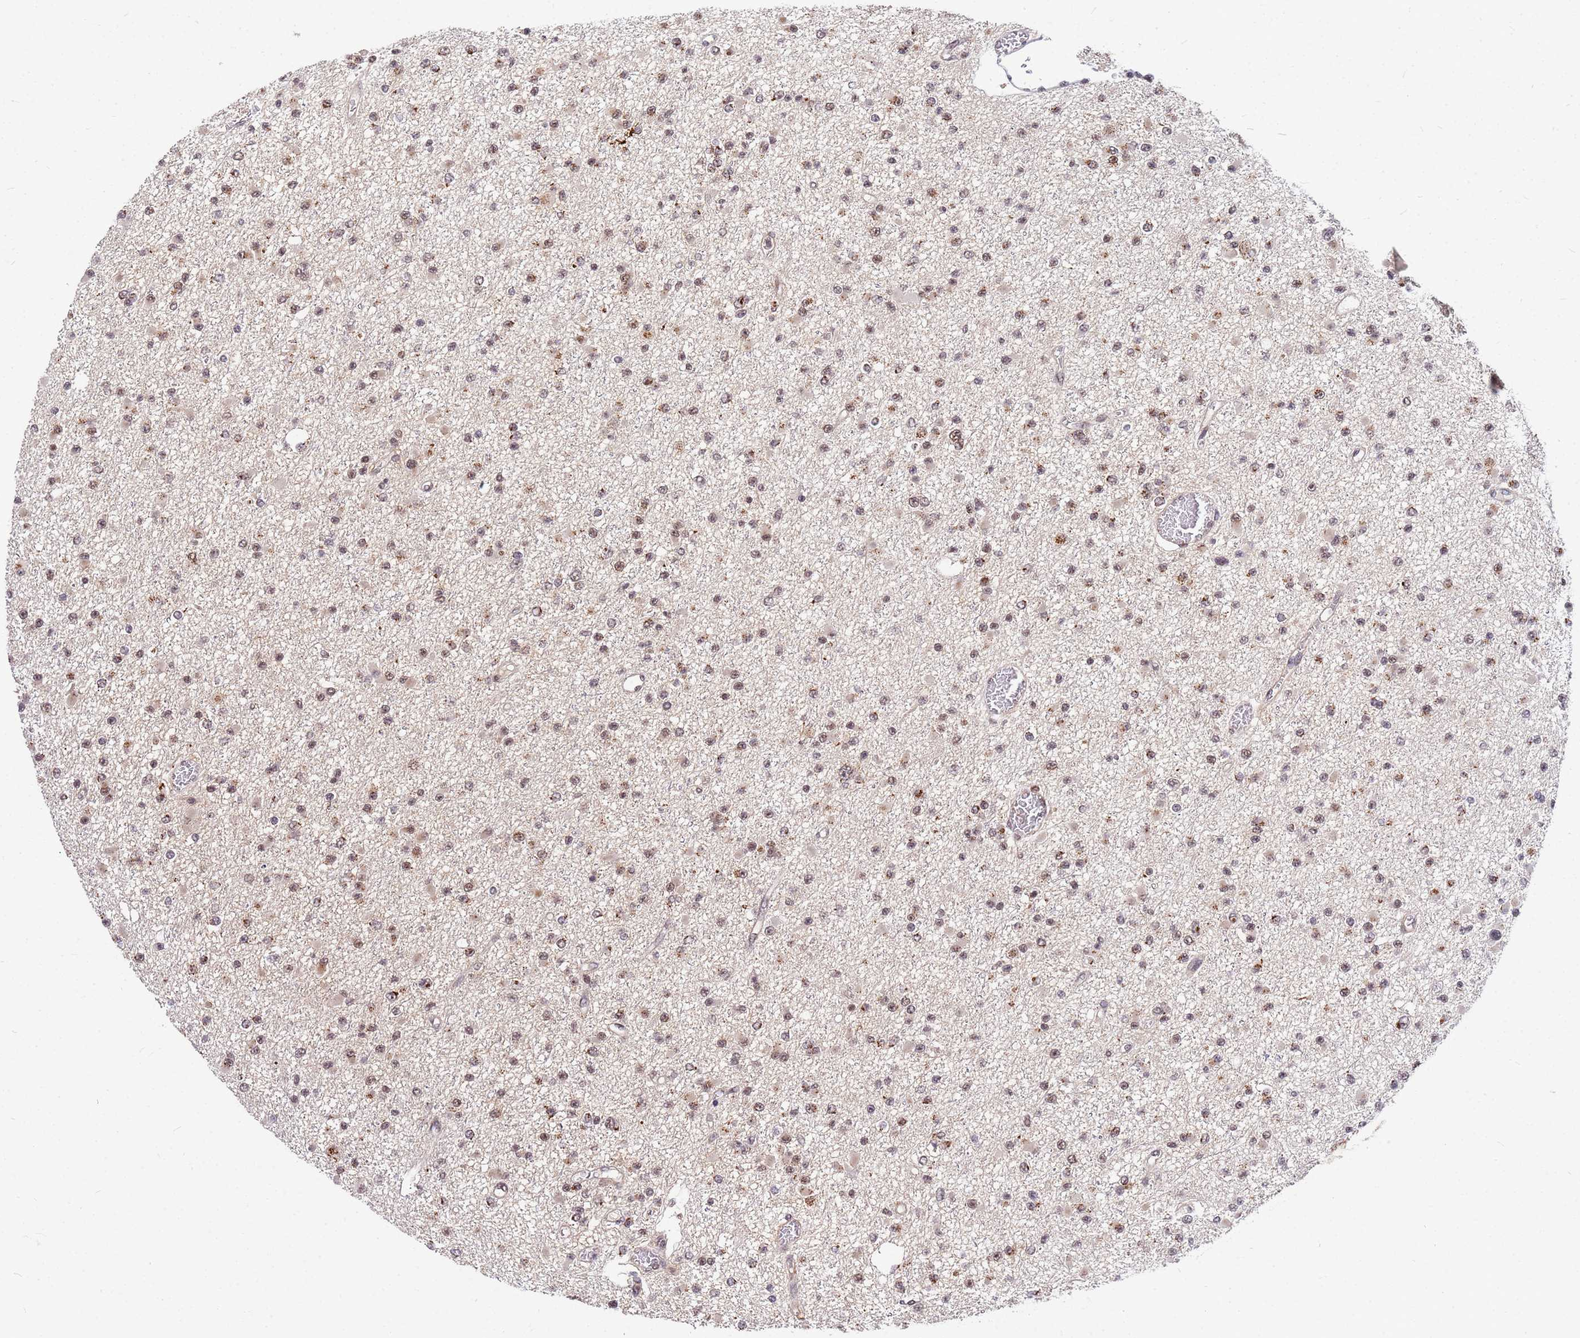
{"staining": {"intensity": "moderate", "quantity": "25%-75%", "location": "cytoplasmic/membranous,nuclear"}, "tissue": "glioma", "cell_type": "Tumor cells", "image_type": "cancer", "snomed": [{"axis": "morphology", "description": "Glioma, malignant, Low grade"}, {"axis": "topography", "description": "Brain"}], "caption": "Human glioma stained for a protein (brown) demonstrates moderate cytoplasmic/membranous and nuclear positive staining in approximately 25%-75% of tumor cells.", "gene": "NCBP2", "patient": {"sex": "female", "age": 22}}